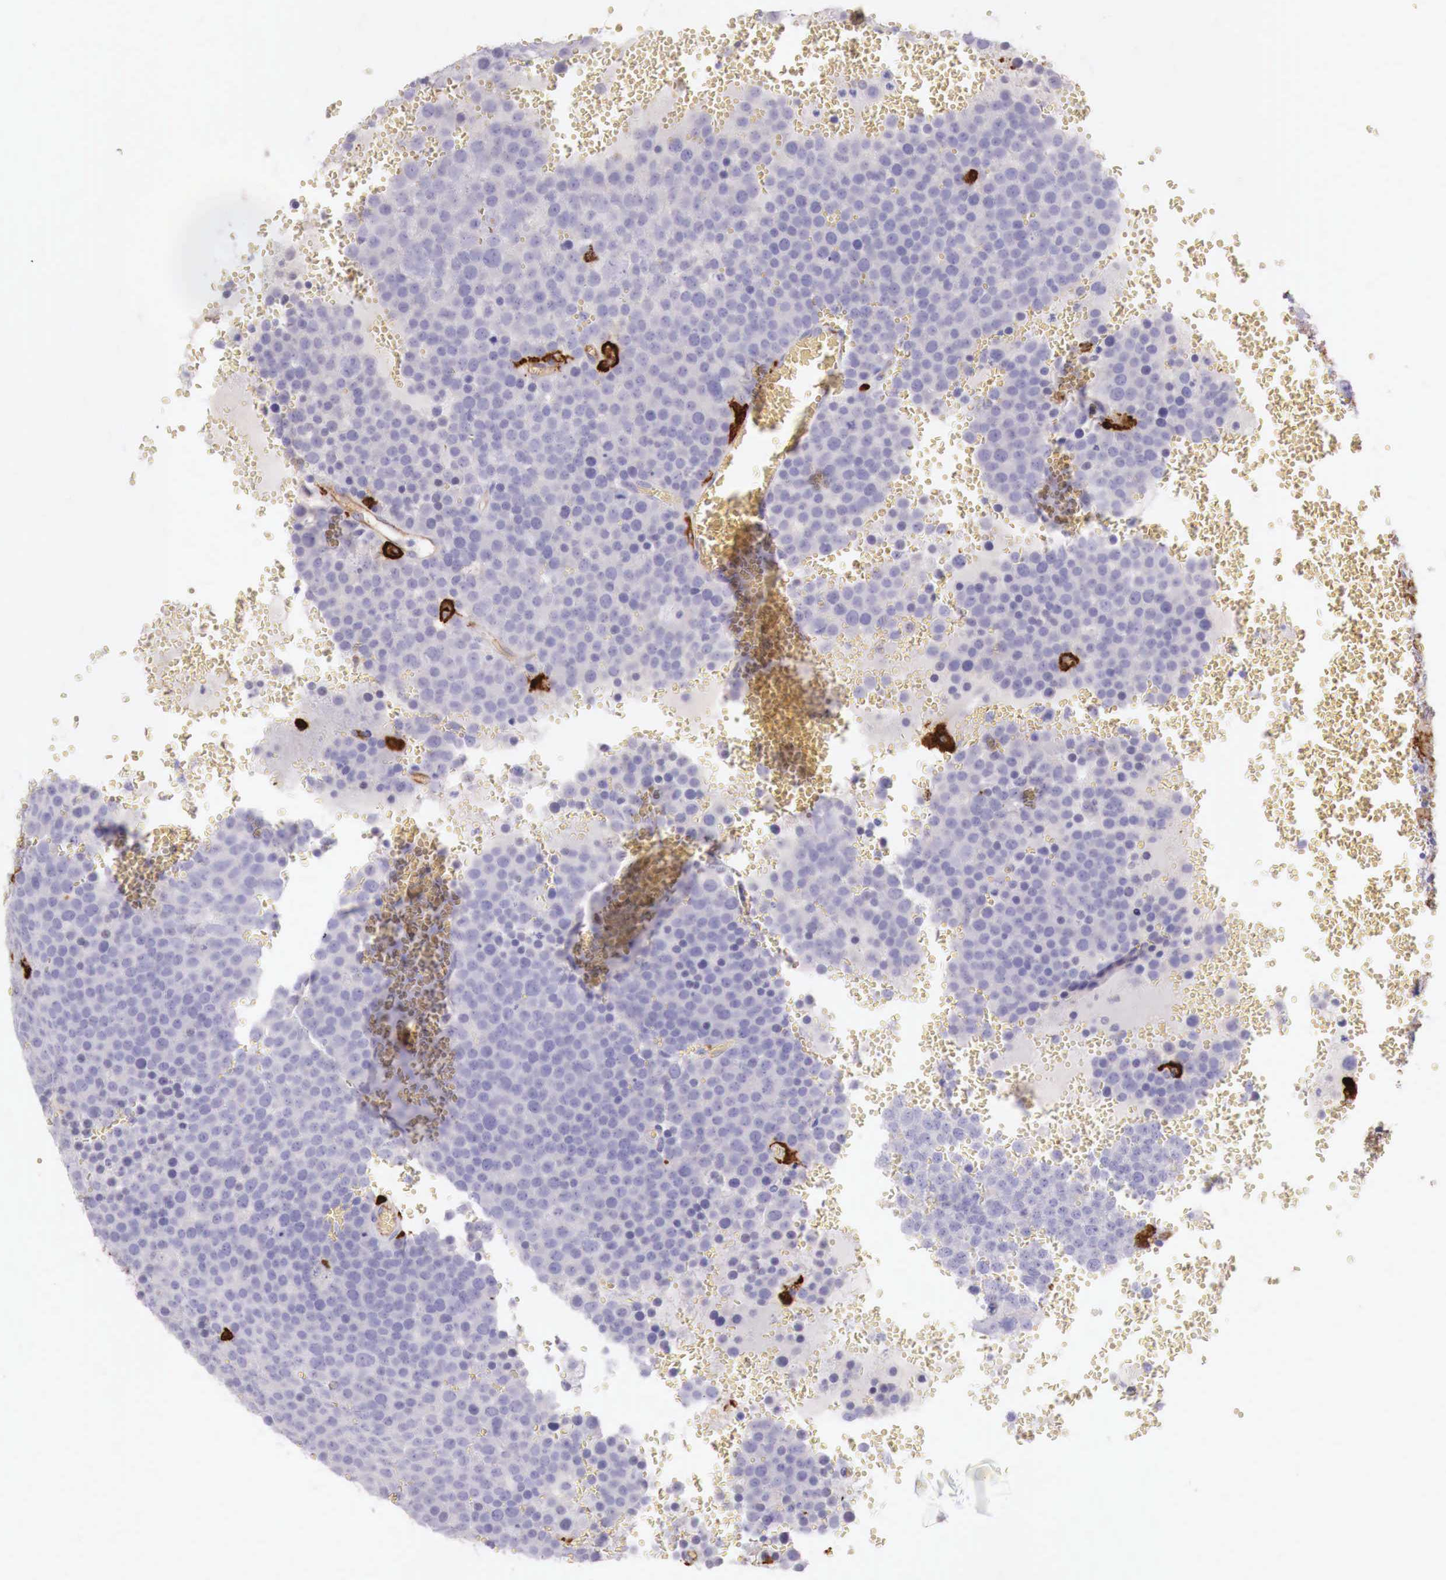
{"staining": {"intensity": "negative", "quantity": "none", "location": "none"}, "tissue": "testis cancer", "cell_type": "Tumor cells", "image_type": "cancer", "snomed": [{"axis": "morphology", "description": "Seminoma, NOS"}, {"axis": "topography", "description": "Testis"}], "caption": "There is no significant positivity in tumor cells of seminoma (testis).", "gene": "MSR1", "patient": {"sex": "male", "age": 71}}